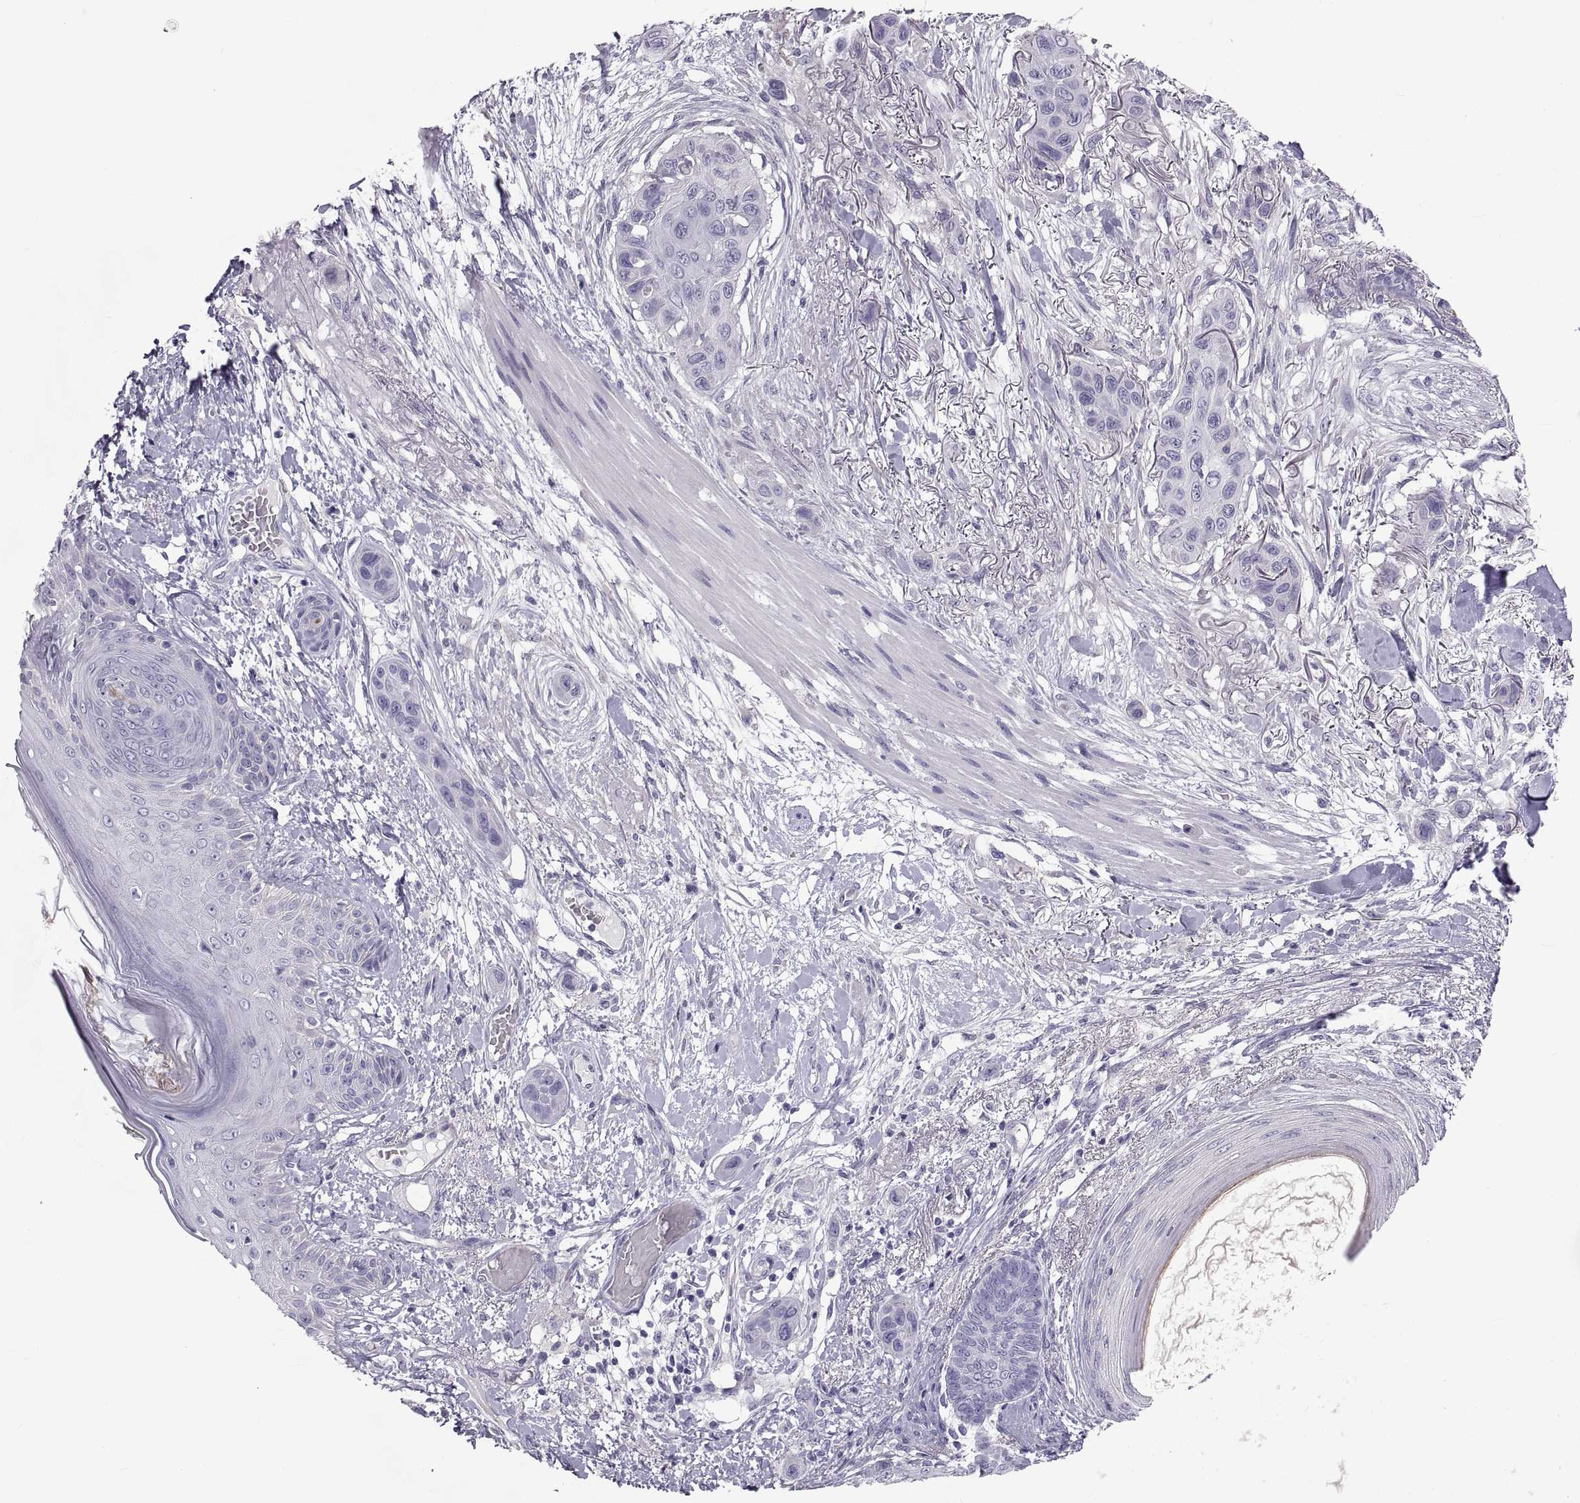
{"staining": {"intensity": "negative", "quantity": "none", "location": "none"}, "tissue": "skin cancer", "cell_type": "Tumor cells", "image_type": "cancer", "snomed": [{"axis": "morphology", "description": "Squamous cell carcinoma, NOS"}, {"axis": "topography", "description": "Skin"}], "caption": "High power microscopy image of an IHC image of skin cancer, revealing no significant expression in tumor cells.", "gene": "CRYBB3", "patient": {"sex": "male", "age": 79}}